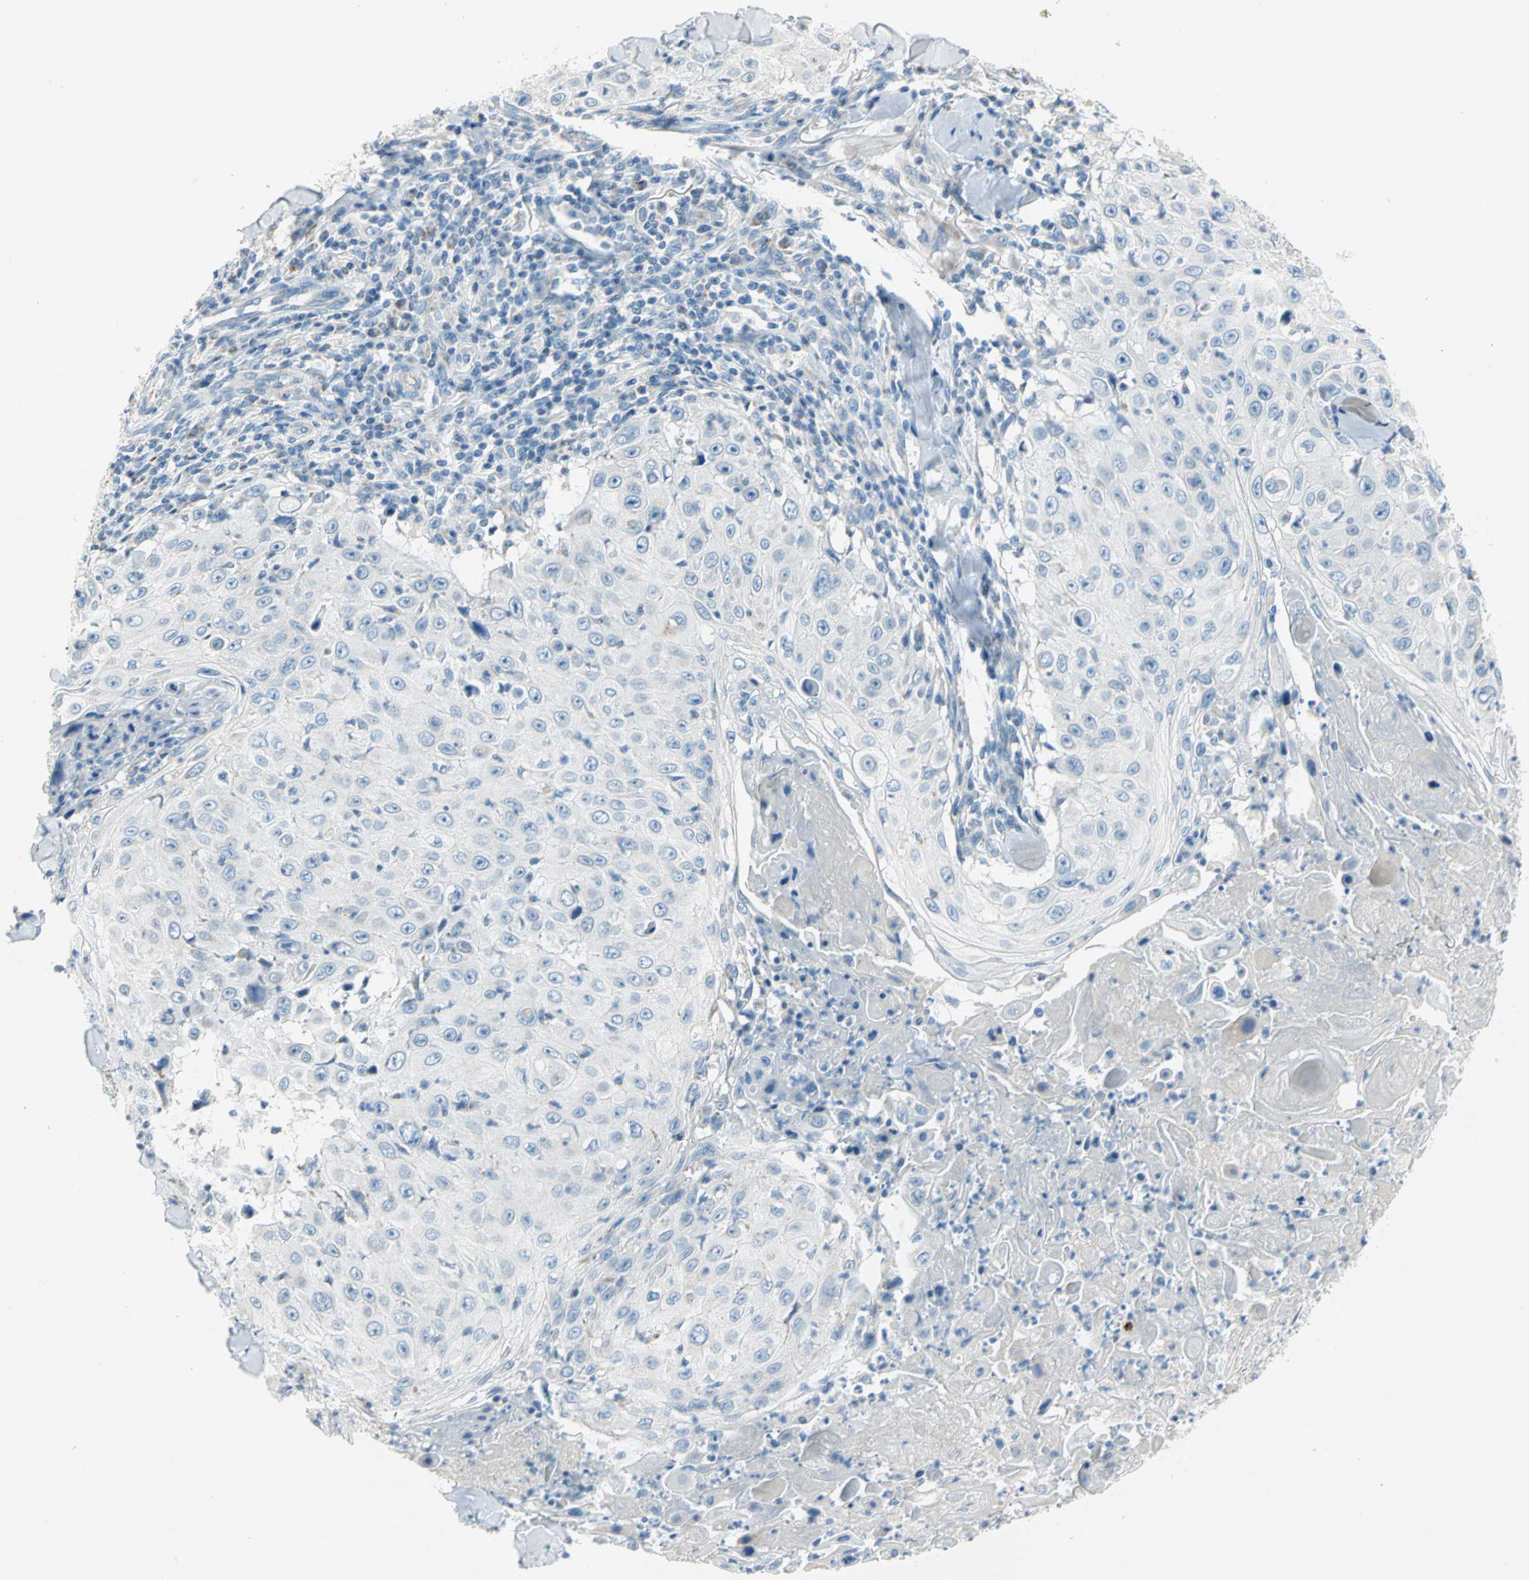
{"staining": {"intensity": "negative", "quantity": "none", "location": "none"}, "tissue": "skin cancer", "cell_type": "Tumor cells", "image_type": "cancer", "snomed": [{"axis": "morphology", "description": "Squamous cell carcinoma, NOS"}, {"axis": "topography", "description": "Skin"}], "caption": "Micrograph shows no significant protein expression in tumor cells of squamous cell carcinoma (skin).", "gene": "ALOX15", "patient": {"sex": "male", "age": 86}}